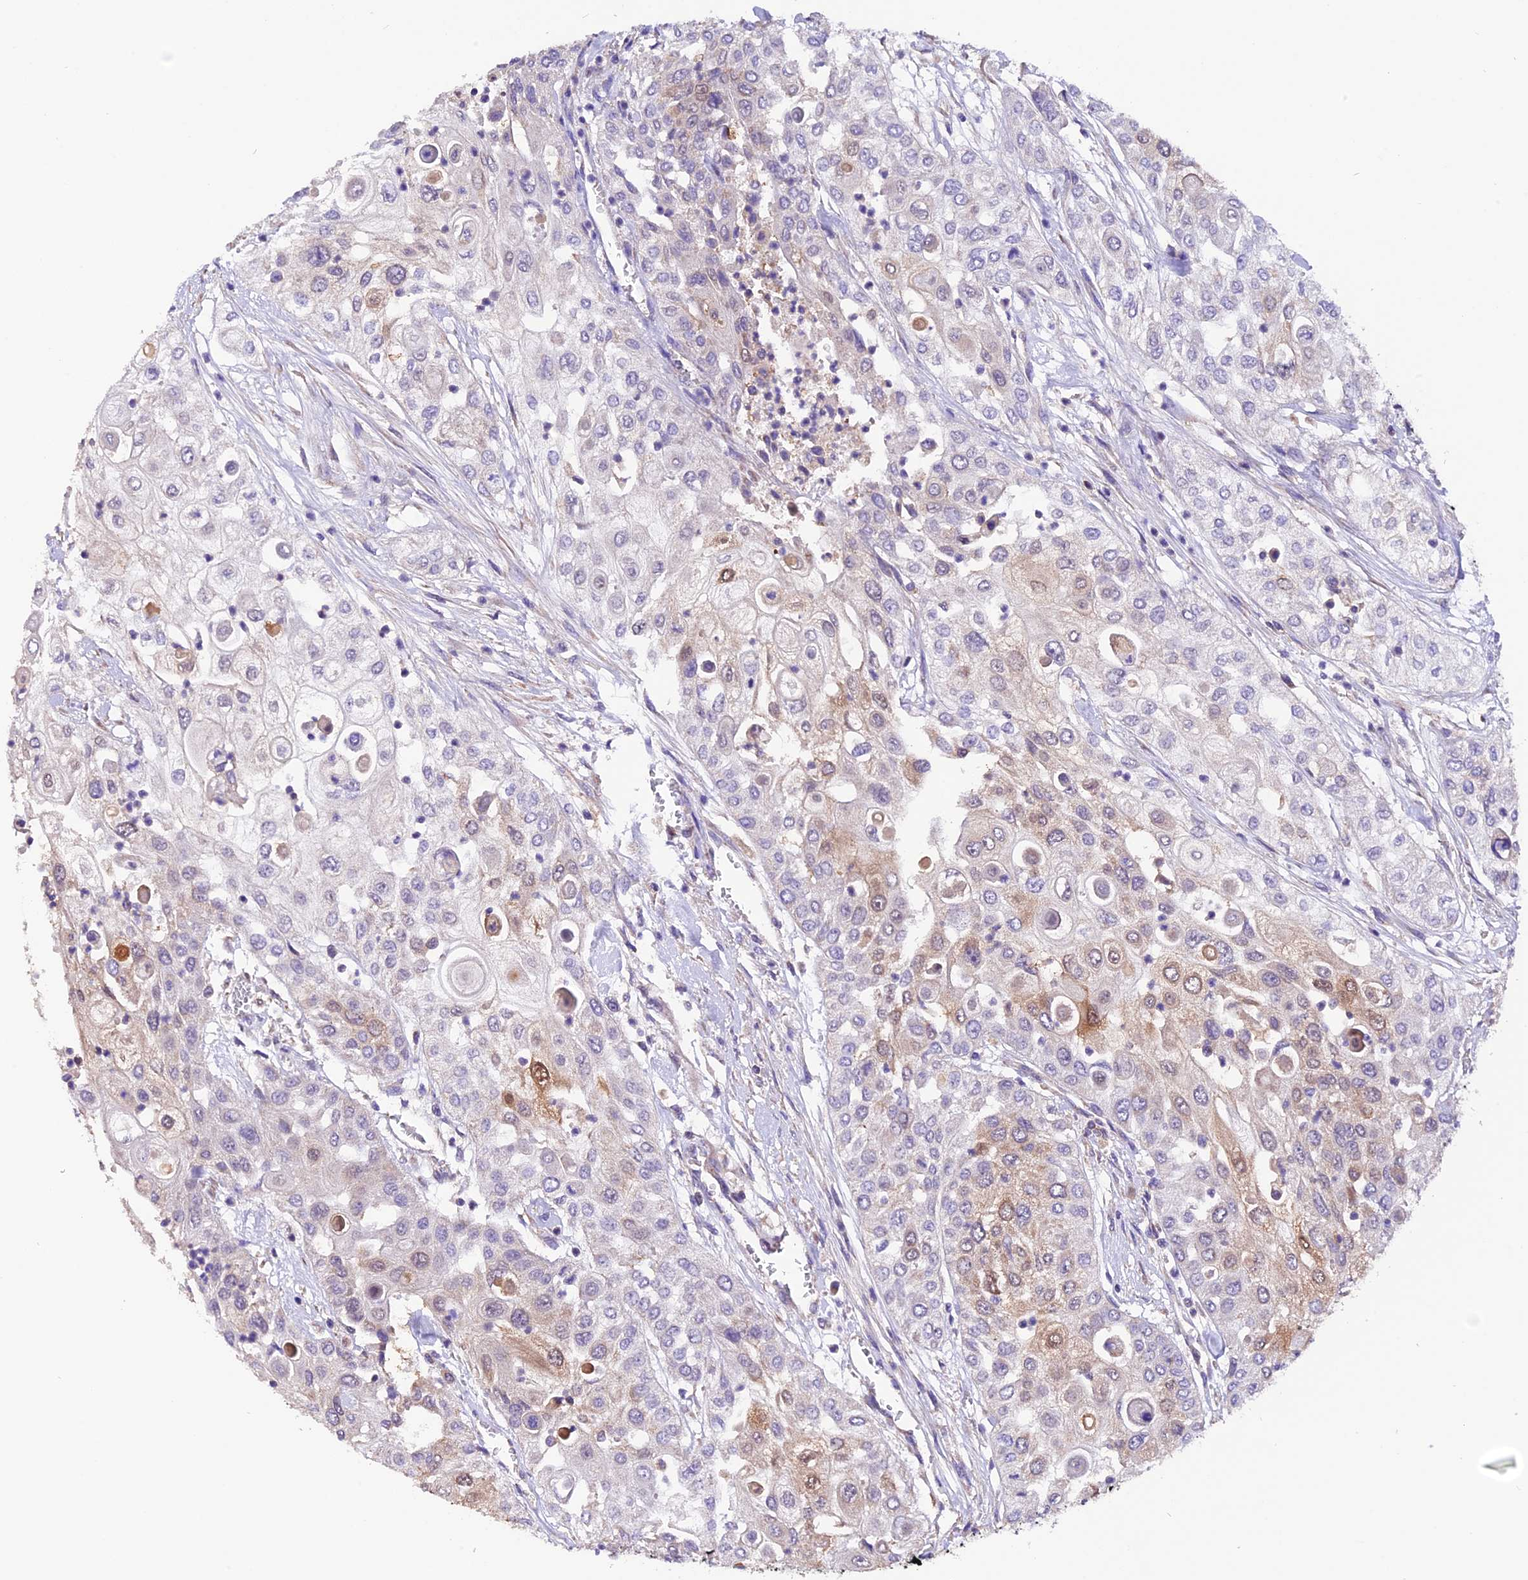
{"staining": {"intensity": "negative", "quantity": "none", "location": "none"}, "tissue": "urothelial cancer", "cell_type": "Tumor cells", "image_type": "cancer", "snomed": [{"axis": "morphology", "description": "Urothelial carcinoma, High grade"}, {"axis": "topography", "description": "Urinary bladder"}], "caption": "This is a photomicrograph of IHC staining of urothelial cancer, which shows no positivity in tumor cells. (Brightfield microscopy of DAB immunohistochemistry (IHC) at high magnification).", "gene": "DDX28", "patient": {"sex": "female", "age": 79}}